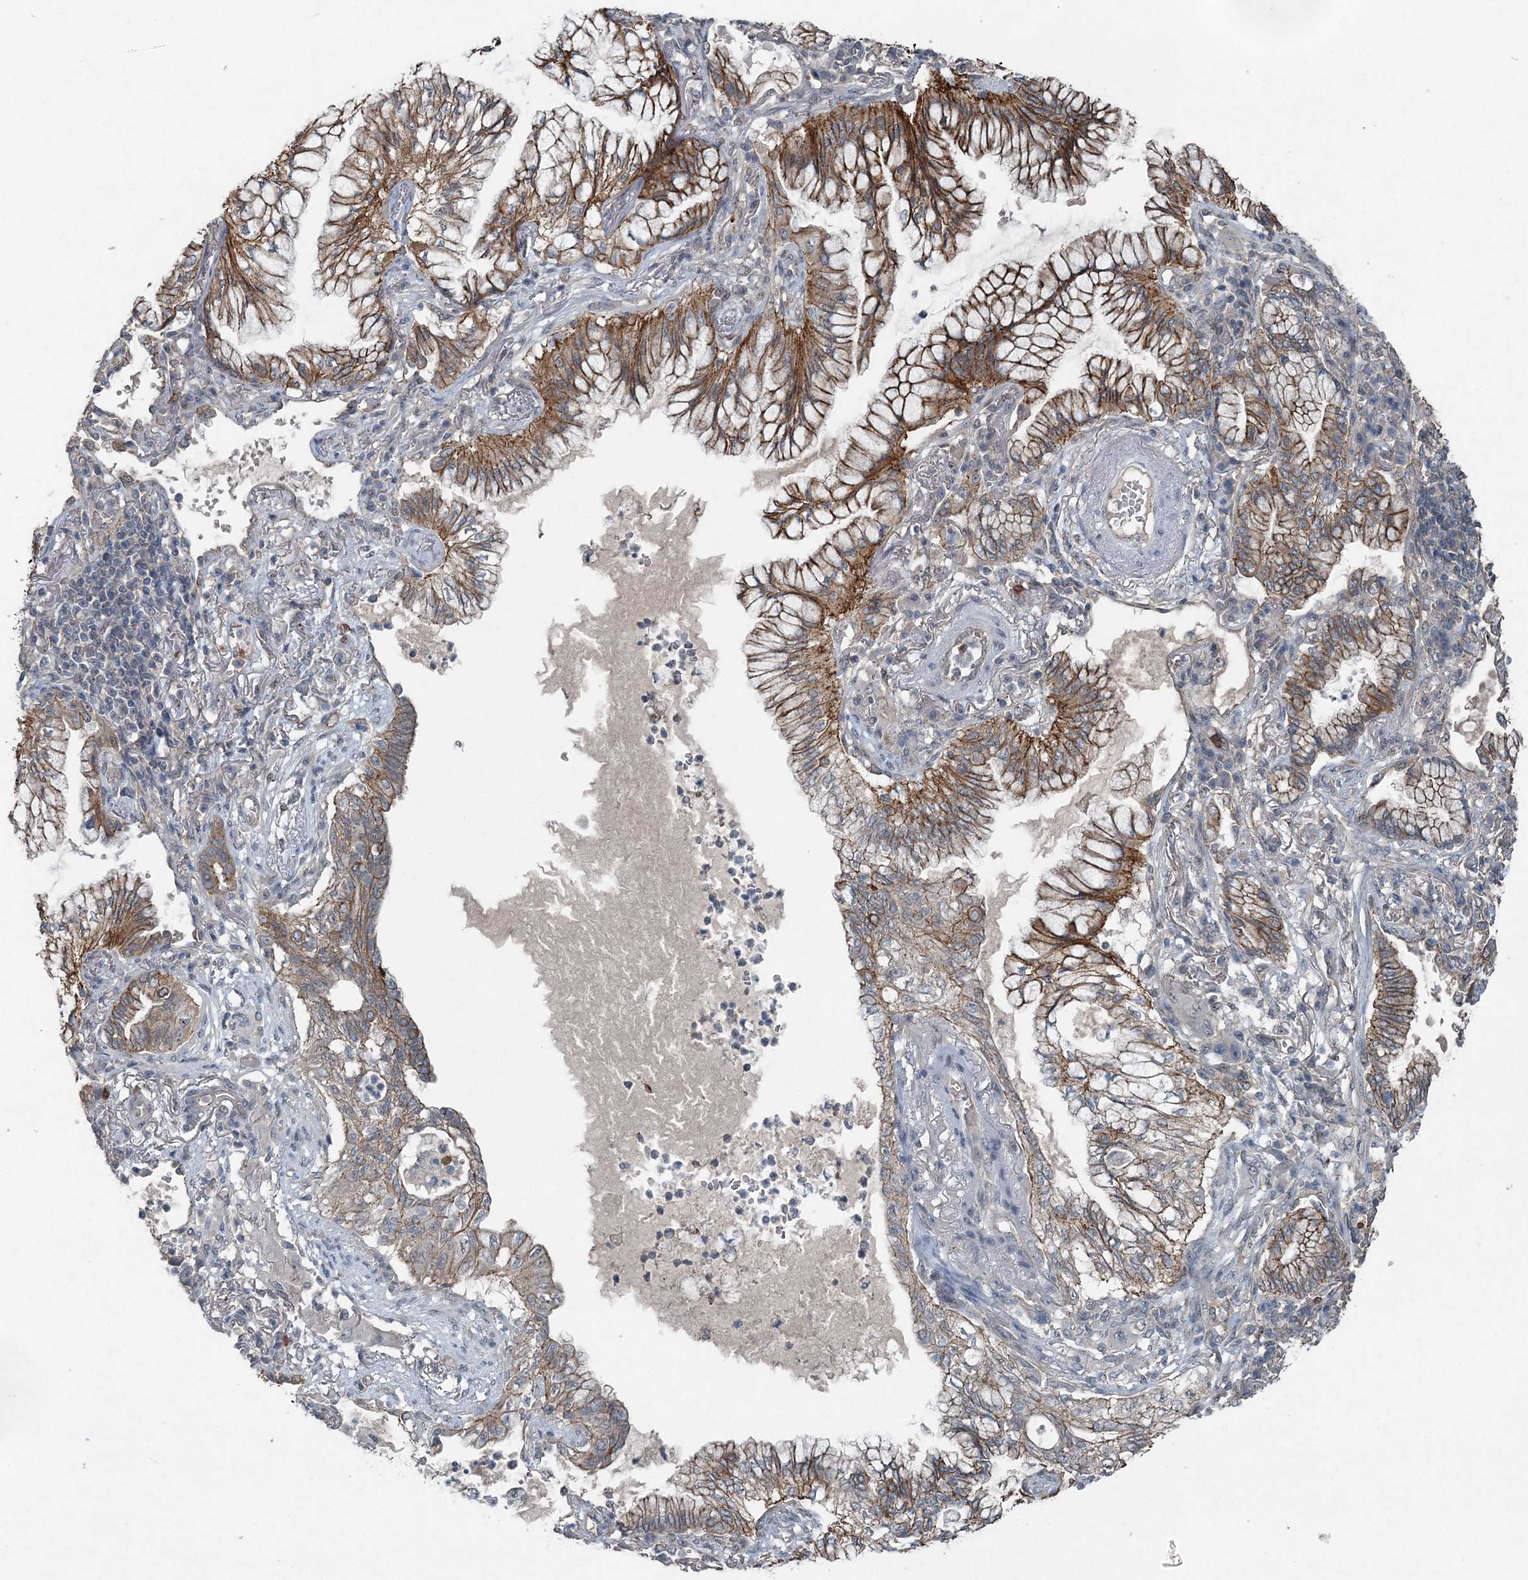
{"staining": {"intensity": "strong", "quantity": ">75%", "location": "cytoplasmic/membranous"}, "tissue": "lung cancer", "cell_type": "Tumor cells", "image_type": "cancer", "snomed": [{"axis": "morphology", "description": "Adenocarcinoma, NOS"}, {"axis": "topography", "description": "Lung"}], "caption": "Immunohistochemistry histopathology image of neoplastic tissue: human lung cancer stained using IHC demonstrates high levels of strong protein expression localized specifically in the cytoplasmic/membranous of tumor cells, appearing as a cytoplasmic/membranous brown color.", "gene": "VSIG2", "patient": {"sex": "female", "age": 70}}